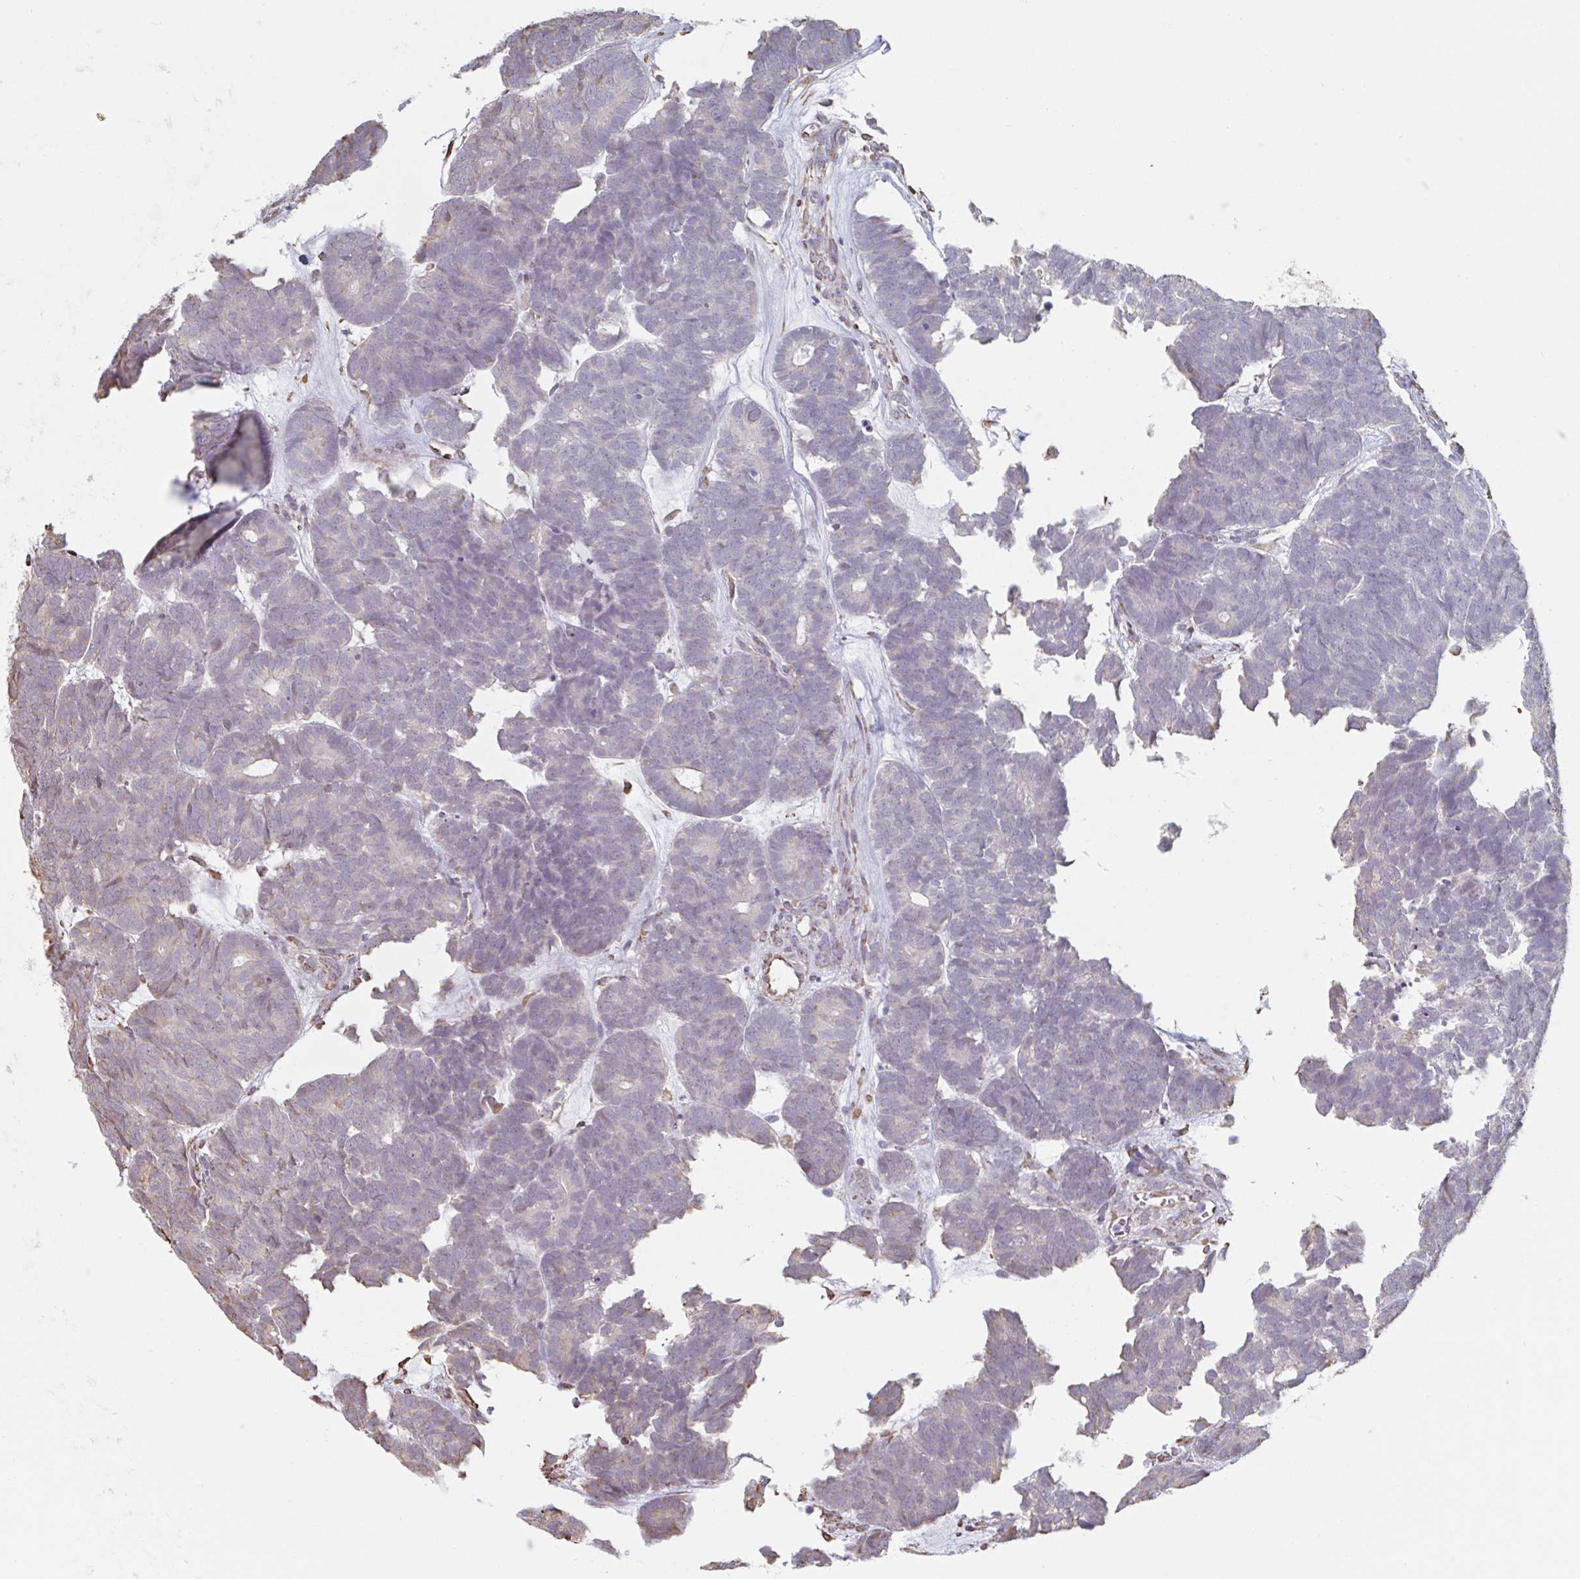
{"staining": {"intensity": "moderate", "quantity": "<25%", "location": "cytoplasmic/membranous"}, "tissue": "head and neck cancer", "cell_type": "Tumor cells", "image_type": "cancer", "snomed": [{"axis": "morphology", "description": "Adenocarcinoma, NOS"}, {"axis": "topography", "description": "Head-Neck"}], "caption": "There is low levels of moderate cytoplasmic/membranous staining in tumor cells of head and neck cancer, as demonstrated by immunohistochemical staining (brown color).", "gene": "RAB5IF", "patient": {"sex": "female", "age": 81}}